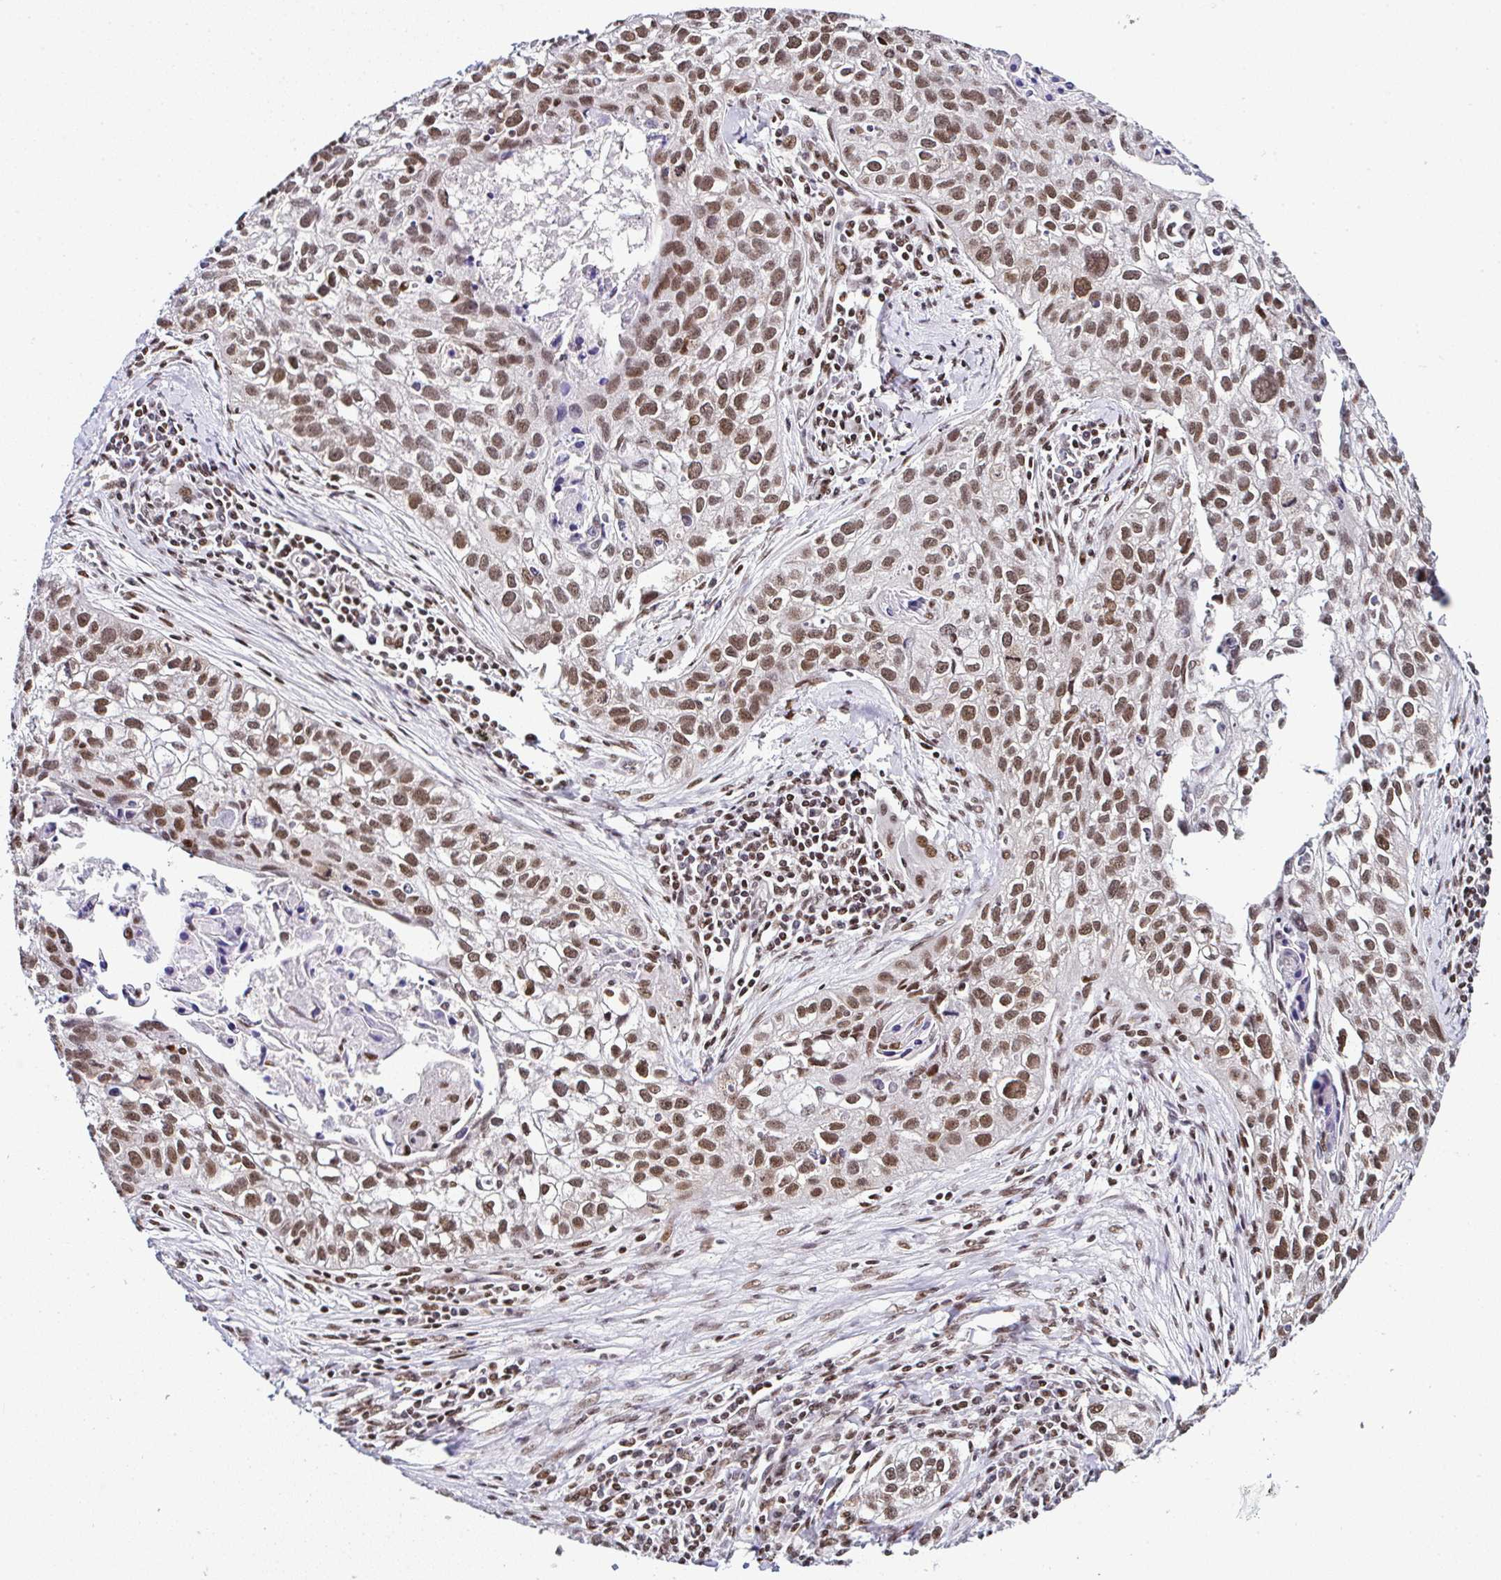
{"staining": {"intensity": "moderate", "quantity": ">75%", "location": "nuclear"}, "tissue": "lung cancer", "cell_type": "Tumor cells", "image_type": "cancer", "snomed": [{"axis": "morphology", "description": "Squamous cell carcinoma, NOS"}, {"axis": "topography", "description": "Lung"}], "caption": "Immunohistochemistry of human lung squamous cell carcinoma reveals medium levels of moderate nuclear staining in approximately >75% of tumor cells.", "gene": "DR1", "patient": {"sex": "male", "age": 74}}